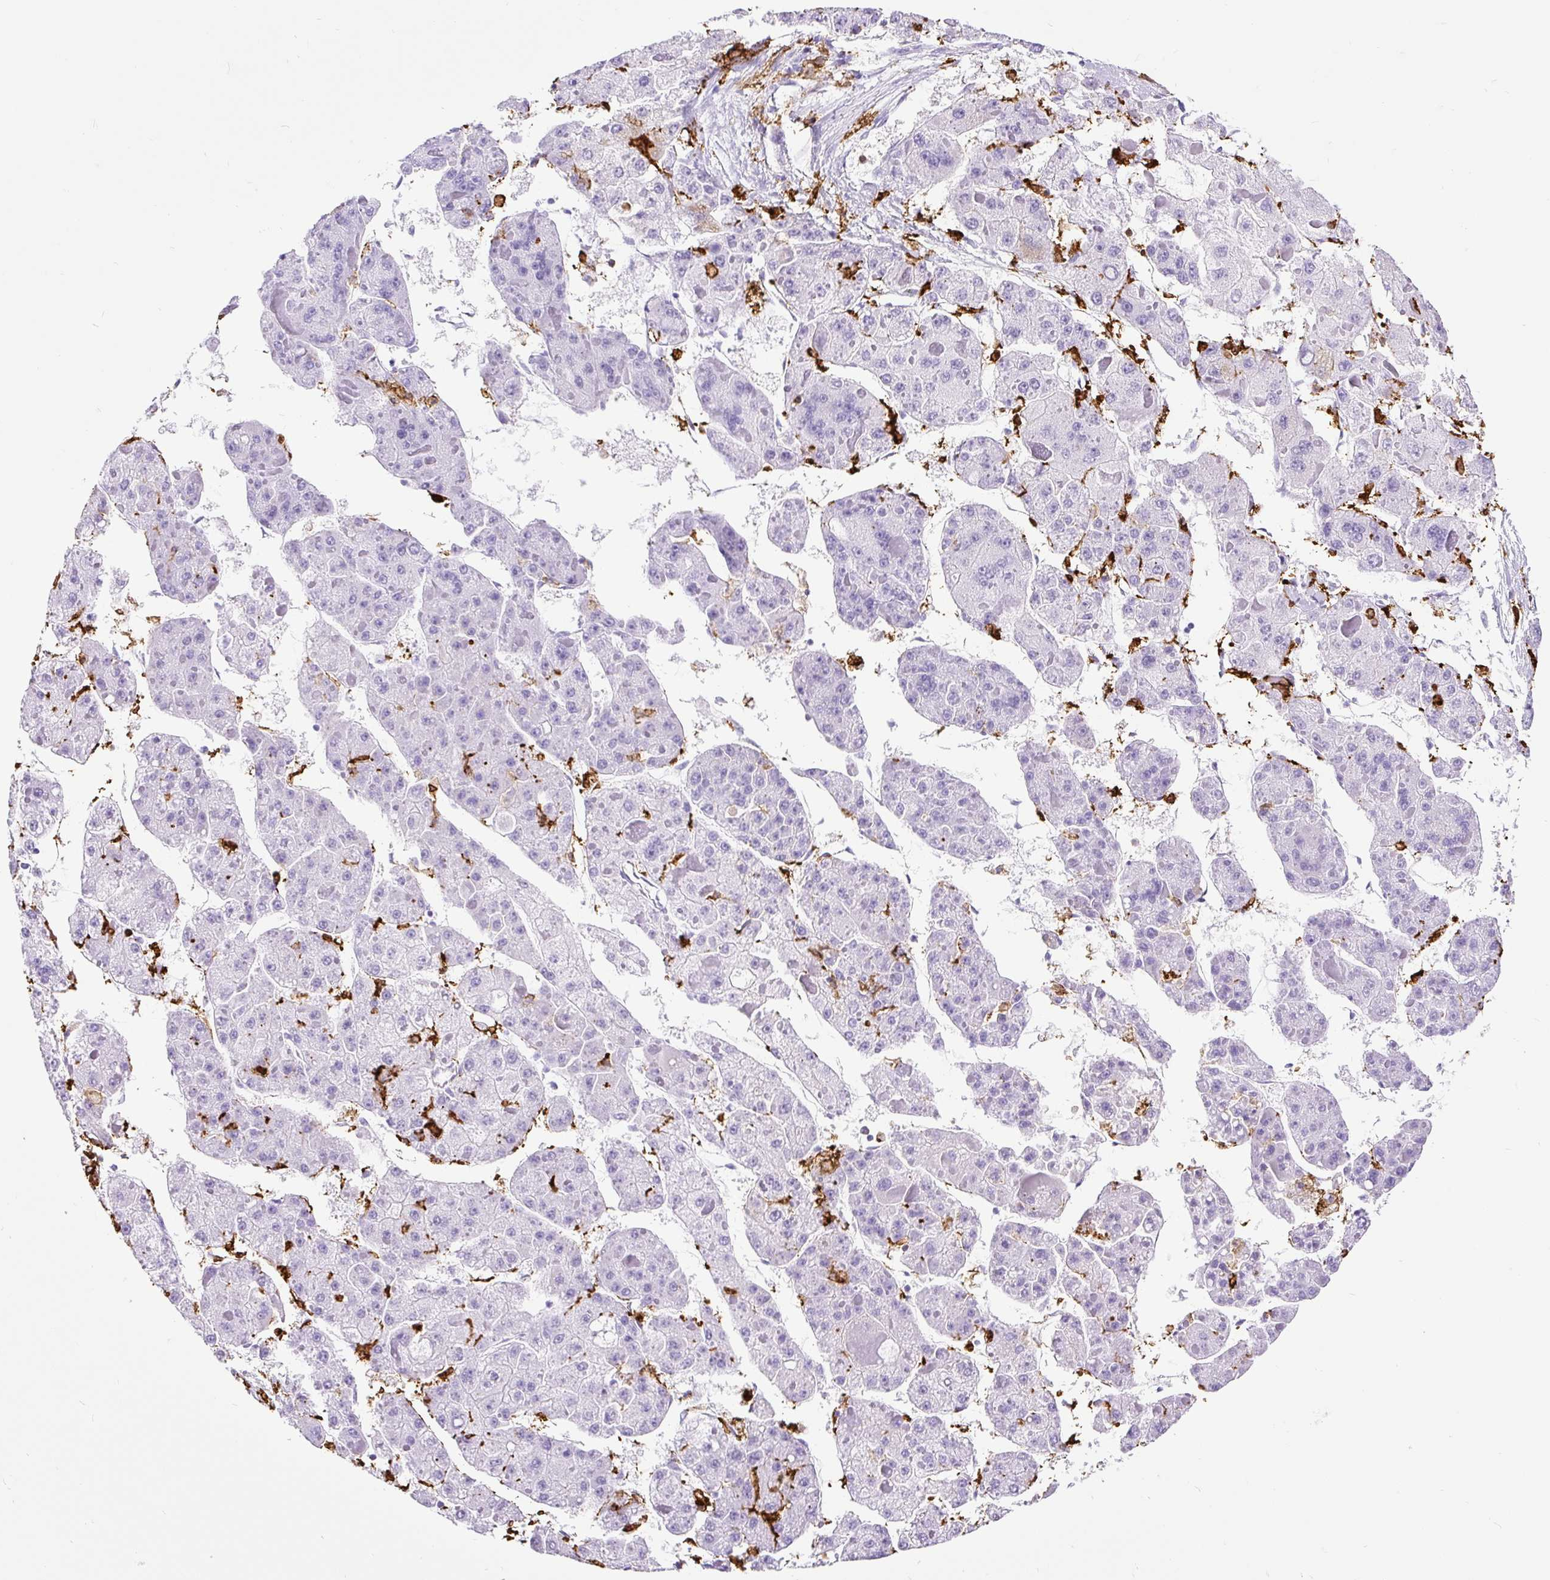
{"staining": {"intensity": "negative", "quantity": "none", "location": "none"}, "tissue": "liver cancer", "cell_type": "Tumor cells", "image_type": "cancer", "snomed": [{"axis": "morphology", "description": "Carcinoma, Hepatocellular, NOS"}, {"axis": "topography", "description": "Liver"}], "caption": "The photomicrograph reveals no significant expression in tumor cells of liver hepatocellular carcinoma.", "gene": "HLA-DRA", "patient": {"sex": "female", "age": 73}}